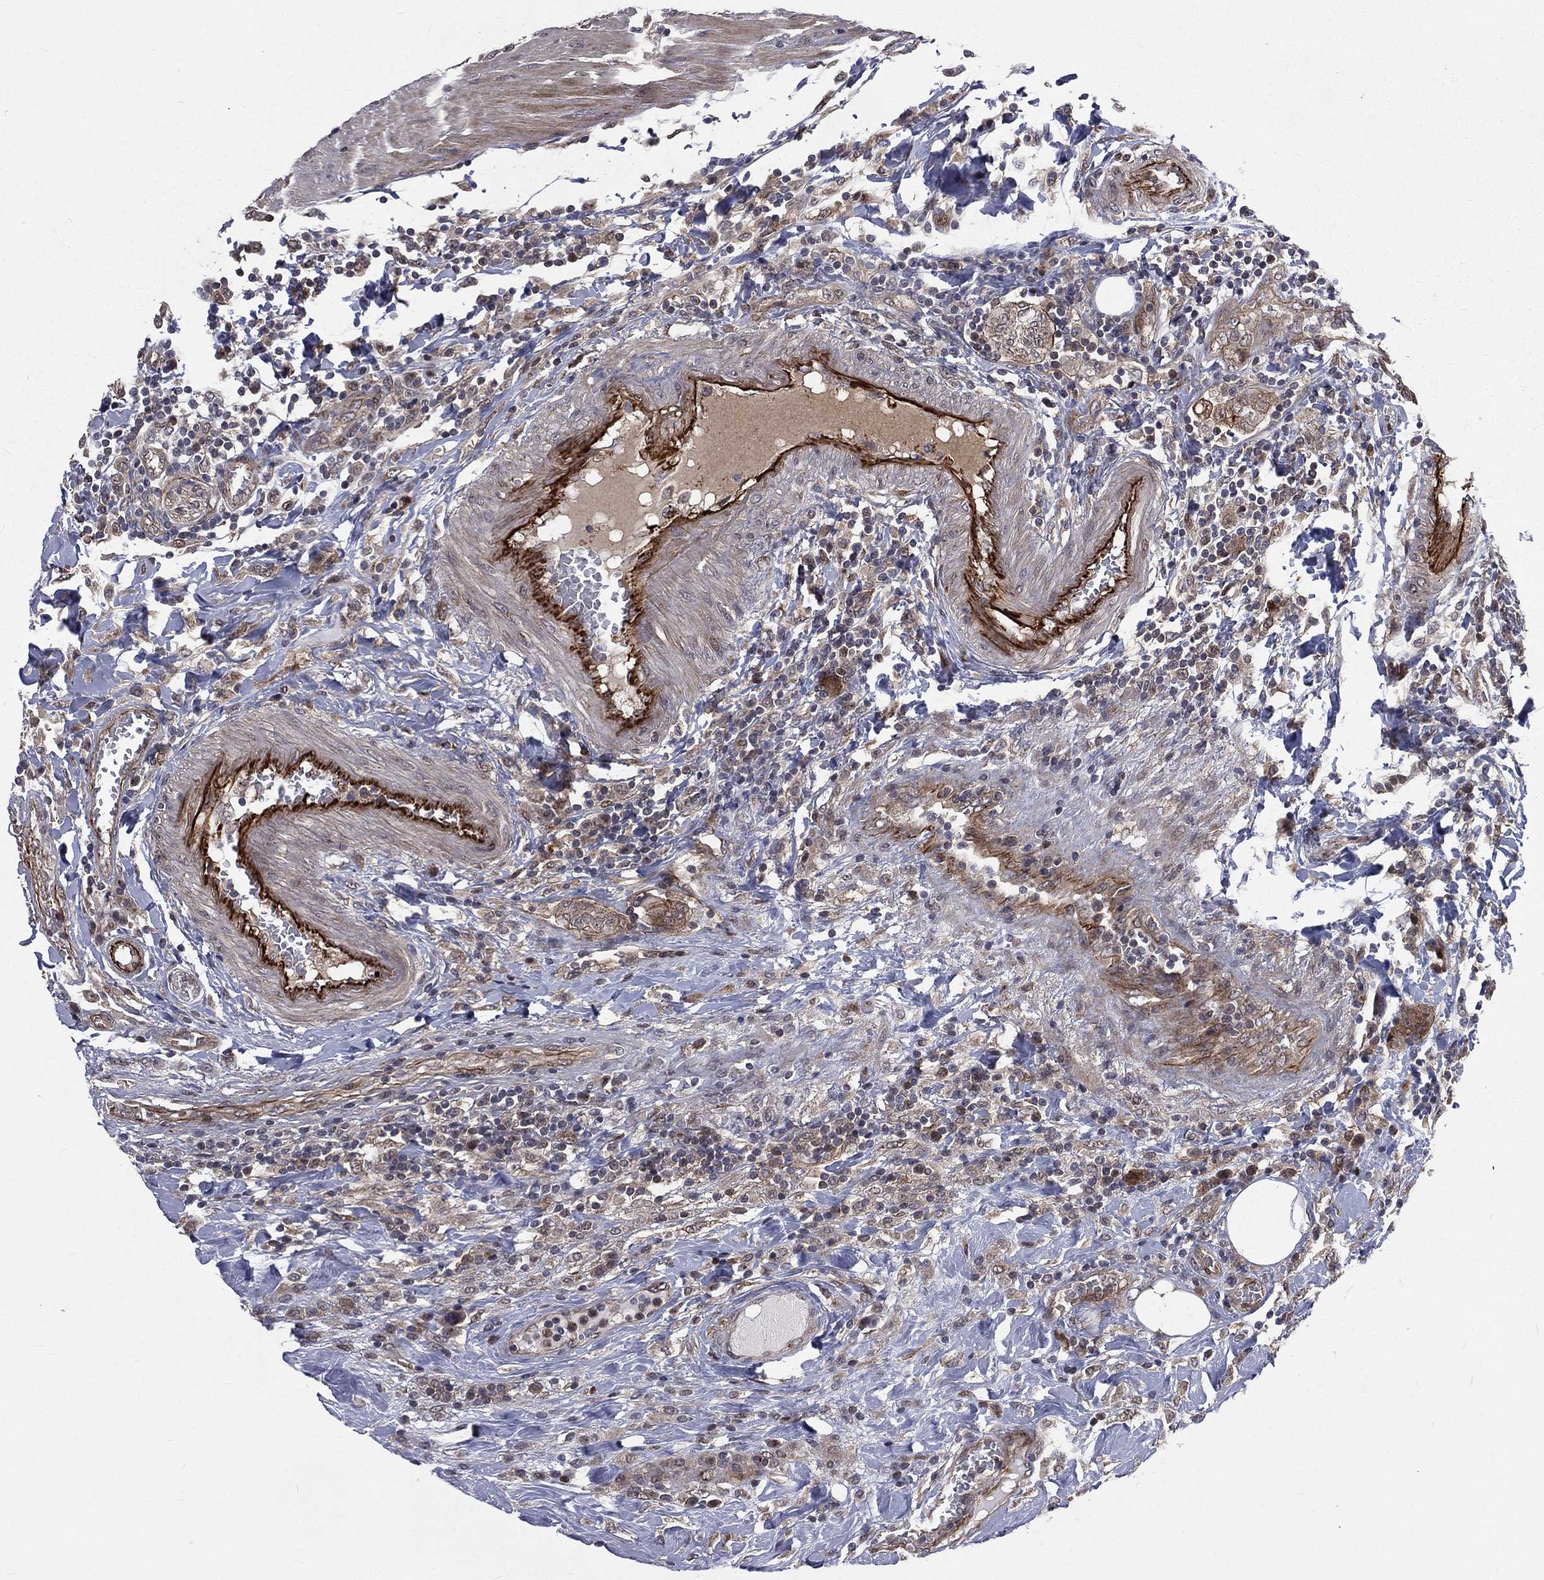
{"staining": {"intensity": "moderate", "quantity": "25%-75%", "location": "cytoplasmic/membranous"}, "tissue": "colorectal cancer", "cell_type": "Tumor cells", "image_type": "cancer", "snomed": [{"axis": "morphology", "description": "Adenocarcinoma, NOS"}, {"axis": "topography", "description": "Colon"}], "caption": "This image exhibits IHC staining of human colorectal cancer (adenocarcinoma), with medium moderate cytoplasmic/membranous expression in approximately 25%-75% of tumor cells.", "gene": "ARL3", "patient": {"sex": "female", "age": 48}}